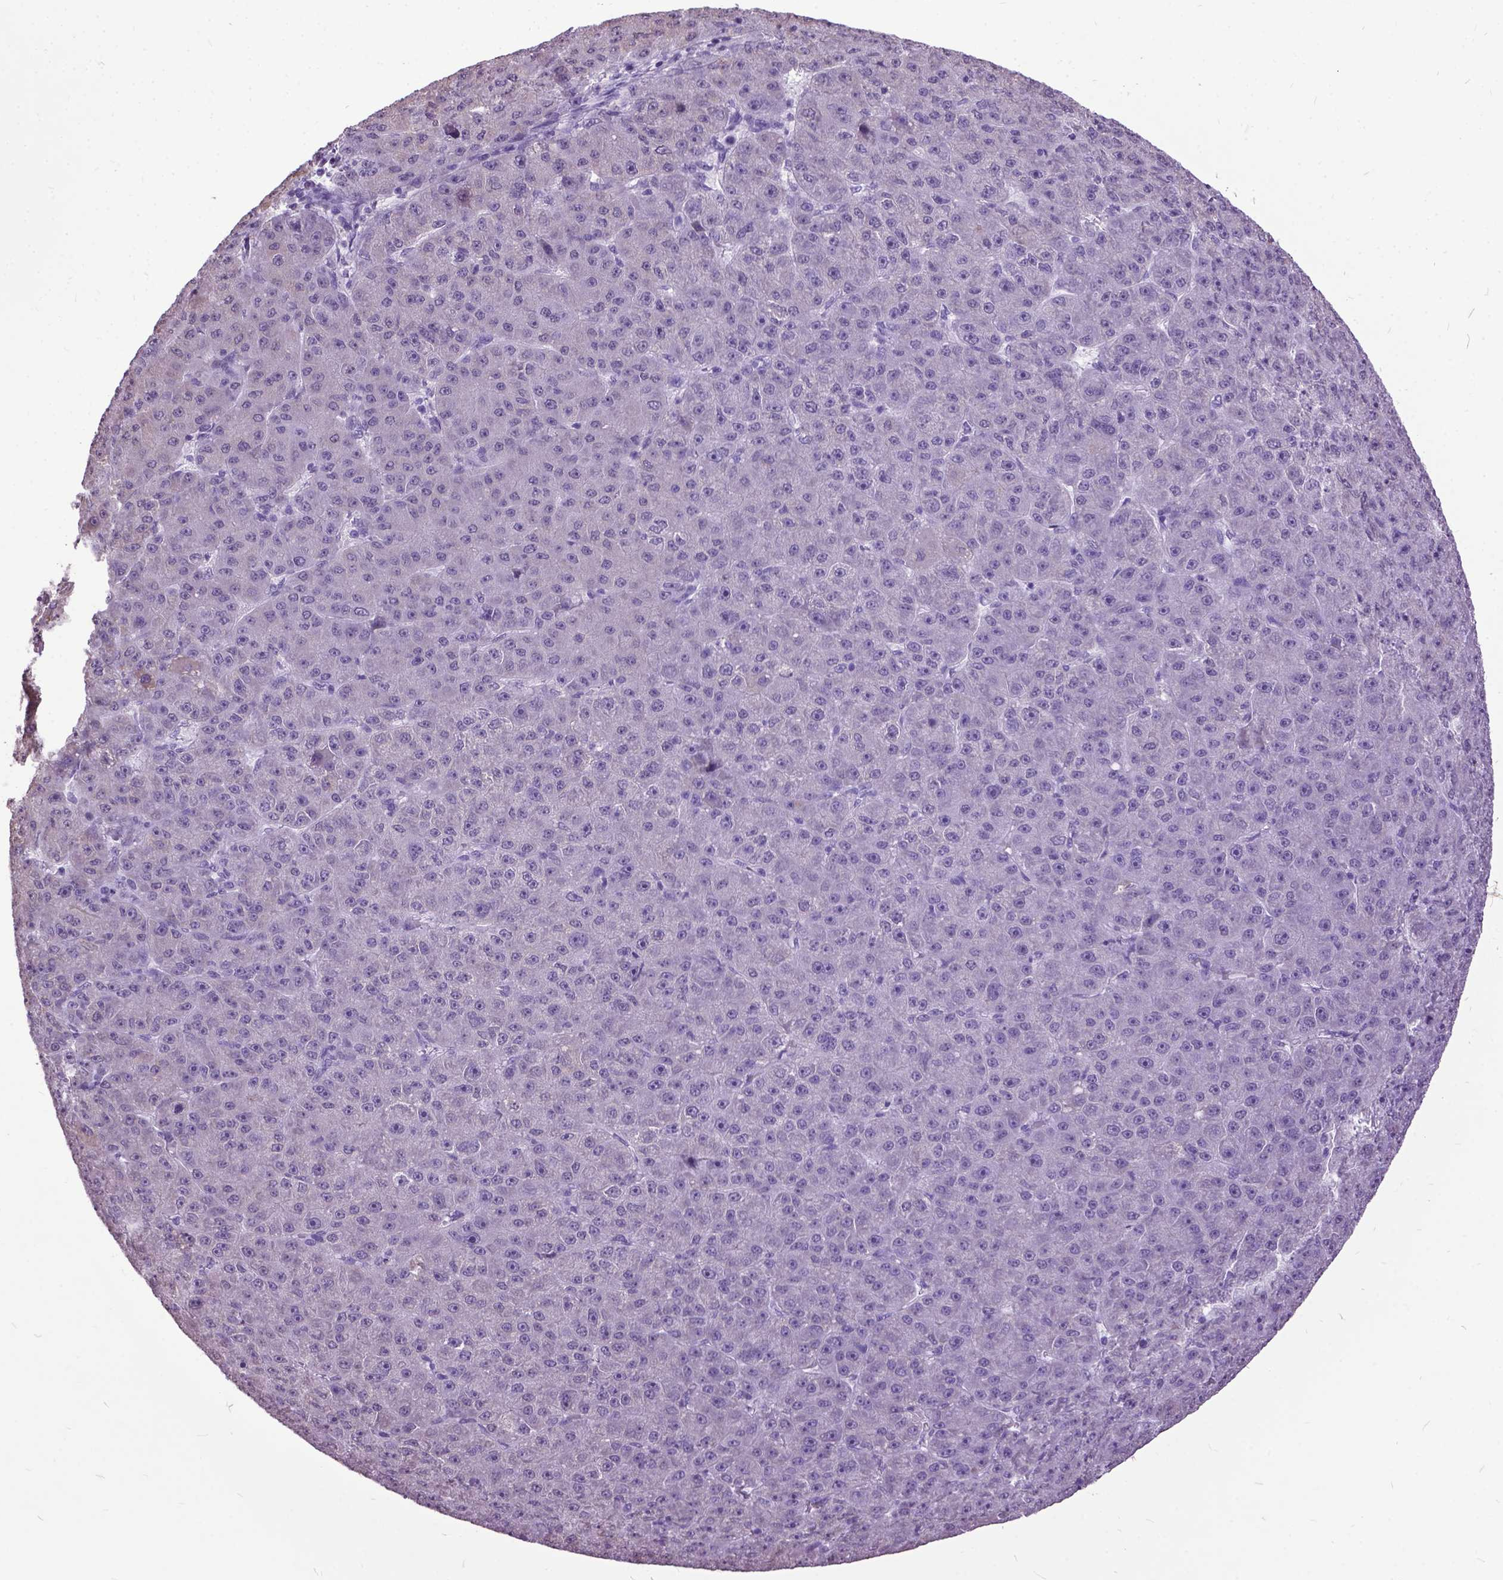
{"staining": {"intensity": "negative", "quantity": "none", "location": "none"}, "tissue": "liver cancer", "cell_type": "Tumor cells", "image_type": "cancer", "snomed": [{"axis": "morphology", "description": "Carcinoma, Hepatocellular, NOS"}, {"axis": "topography", "description": "Liver"}], "caption": "Liver cancer (hepatocellular carcinoma) was stained to show a protein in brown. There is no significant expression in tumor cells. (DAB (3,3'-diaminobenzidine) IHC visualized using brightfield microscopy, high magnification).", "gene": "MARCHF10", "patient": {"sex": "male", "age": 67}}